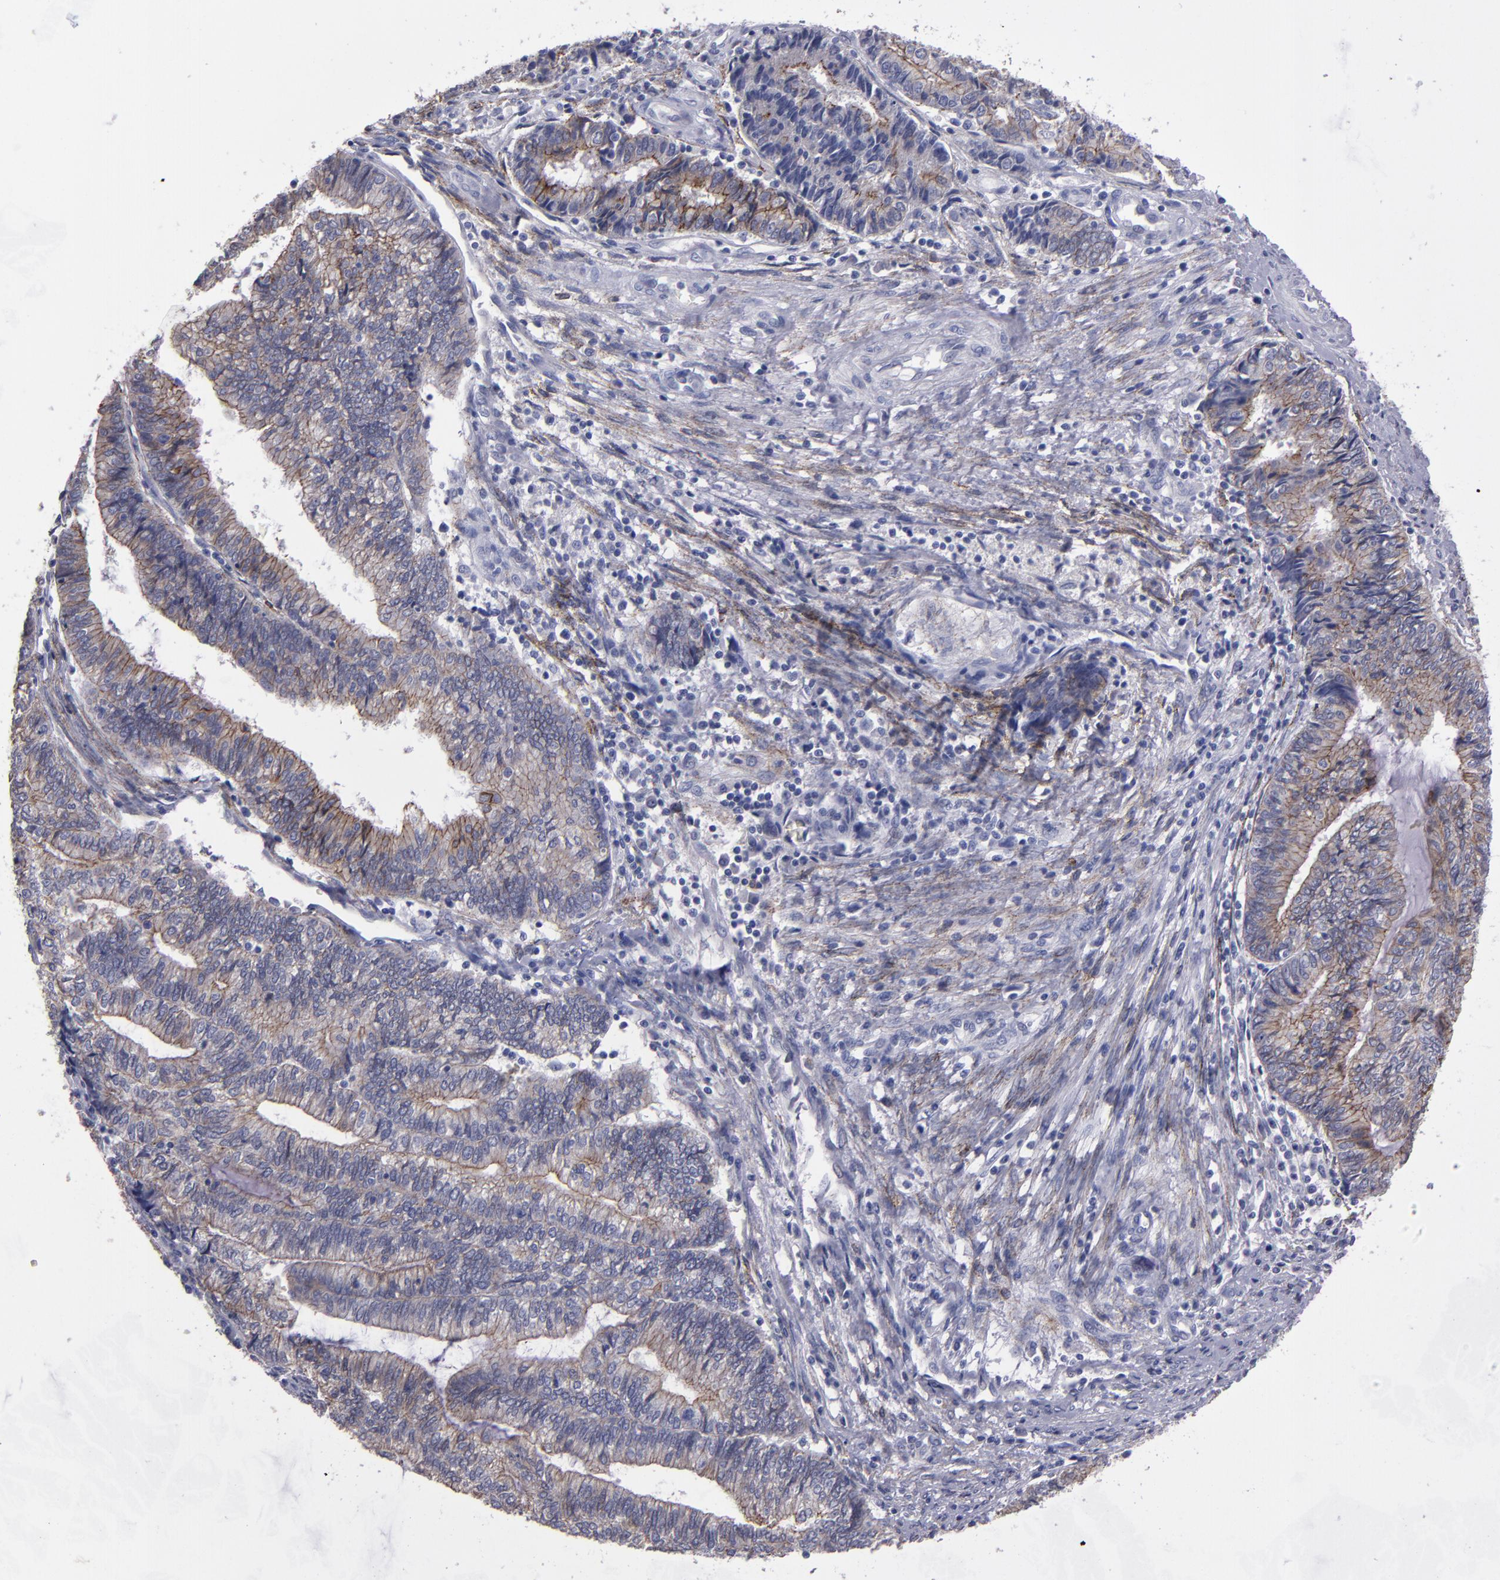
{"staining": {"intensity": "moderate", "quantity": ">75%", "location": "cytoplasmic/membranous"}, "tissue": "endometrial cancer", "cell_type": "Tumor cells", "image_type": "cancer", "snomed": [{"axis": "morphology", "description": "Adenocarcinoma, NOS"}, {"axis": "topography", "description": "Uterus"}, {"axis": "topography", "description": "Endometrium"}], "caption": "The micrograph displays staining of endometrial adenocarcinoma, revealing moderate cytoplasmic/membranous protein expression (brown color) within tumor cells.", "gene": "CDH3", "patient": {"sex": "female", "age": 70}}